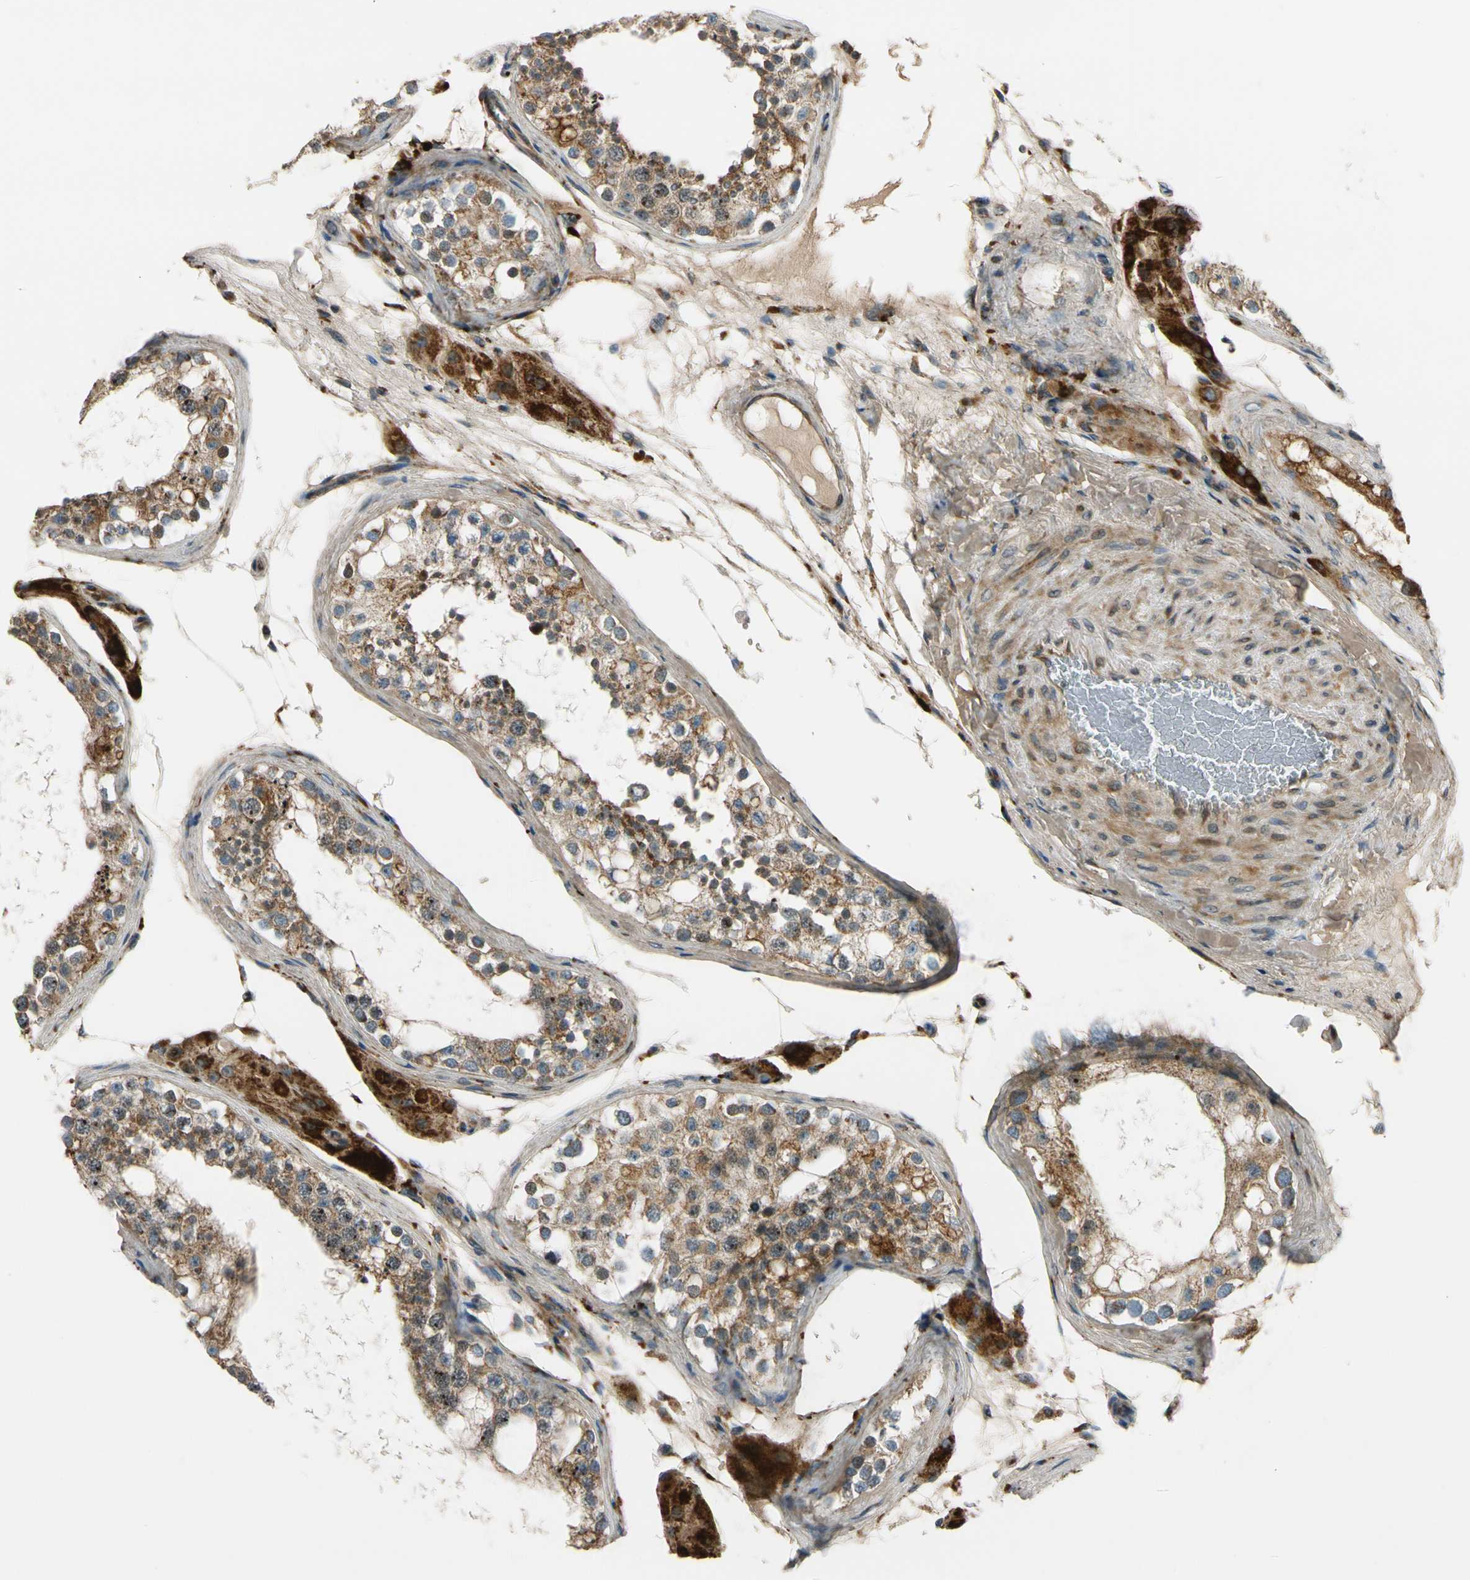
{"staining": {"intensity": "weak", "quantity": ">75%", "location": "cytoplasmic/membranous"}, "tissue": "testis", "cell_type": "Cells in seminiferous ducts", "image_type": "normal", "snomed": [{"axis": "morphology", "description": "Normal tissue, NOS"}, {"axis": "topography", "description": "Testis"}], "caption": "Cells in seminiferous ducts reveal low levels of weak cytoplasmic/membranous positivity in approximately >75% of cells in unremarkable human testis. The staining was performed using DAB to visualize the protein expression in brown, while the nuclei were stained in blue with hematoxylin (Magnification: 20x).", "gene": "MST1R", "patient": {"sex": "male", "age": 68}}